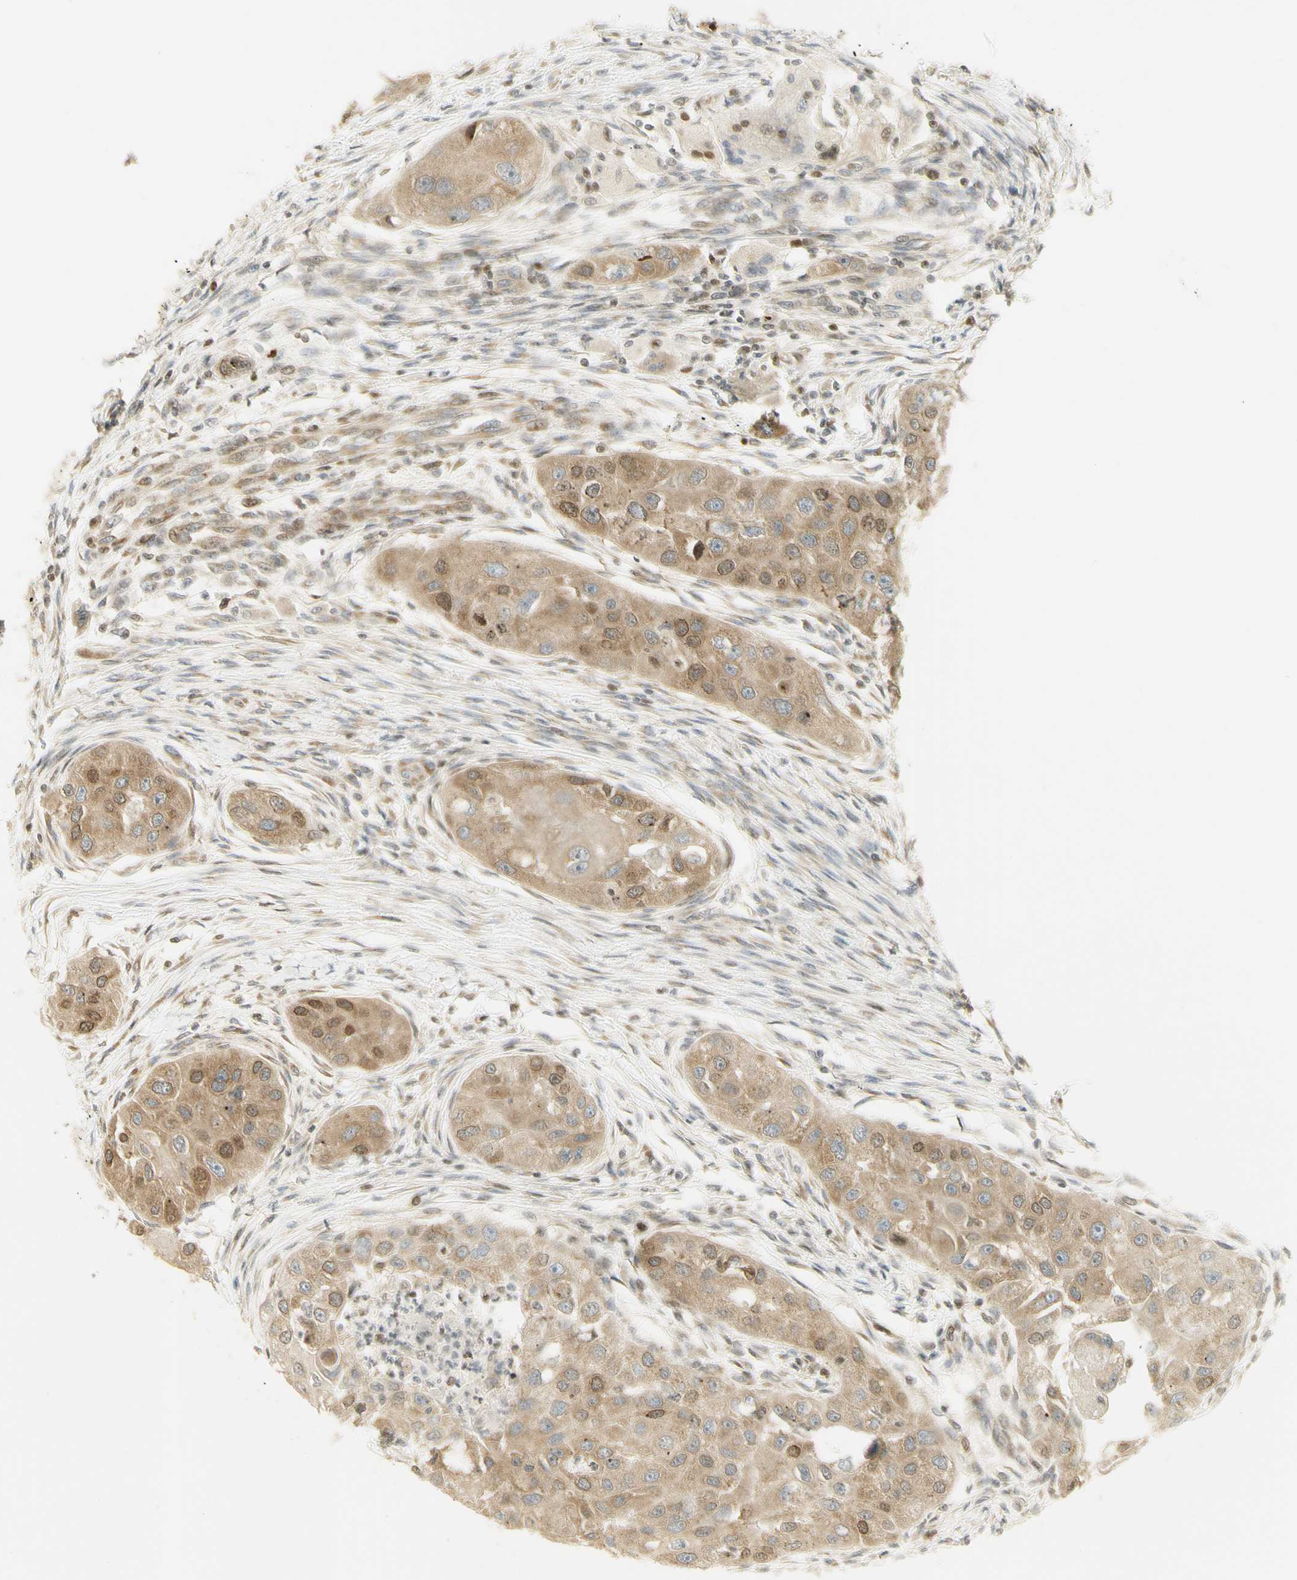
{"staining": {"intensity": "moderate", "quantity": ">75%", "location": "cytoplasmic/membranous,nuclear"}, "tissue": "head and neck cancer", "cell_type": "Tumor cells", "image_type": "cancer", "snomed": [{"axis": "morphology", "description": "Normal tissue, NOS"}, {"axis": "morphology", "description": "Squamous cell carcinoma, NOS"}, {"axis": "topography", "description": "Skeletal muscle"}, {"axis": "topography", "description": "Head-Neck"}], "caption": "There is medium levels of moderate cytoplasmic/membranous and nuclear staining in tumor cells of head and neck squamous cell carcinoma, as demonstrated by immunohistochemical staining (brown color).", "gene": "KIF11", "patient": {"sex": "male", "age": 51}}